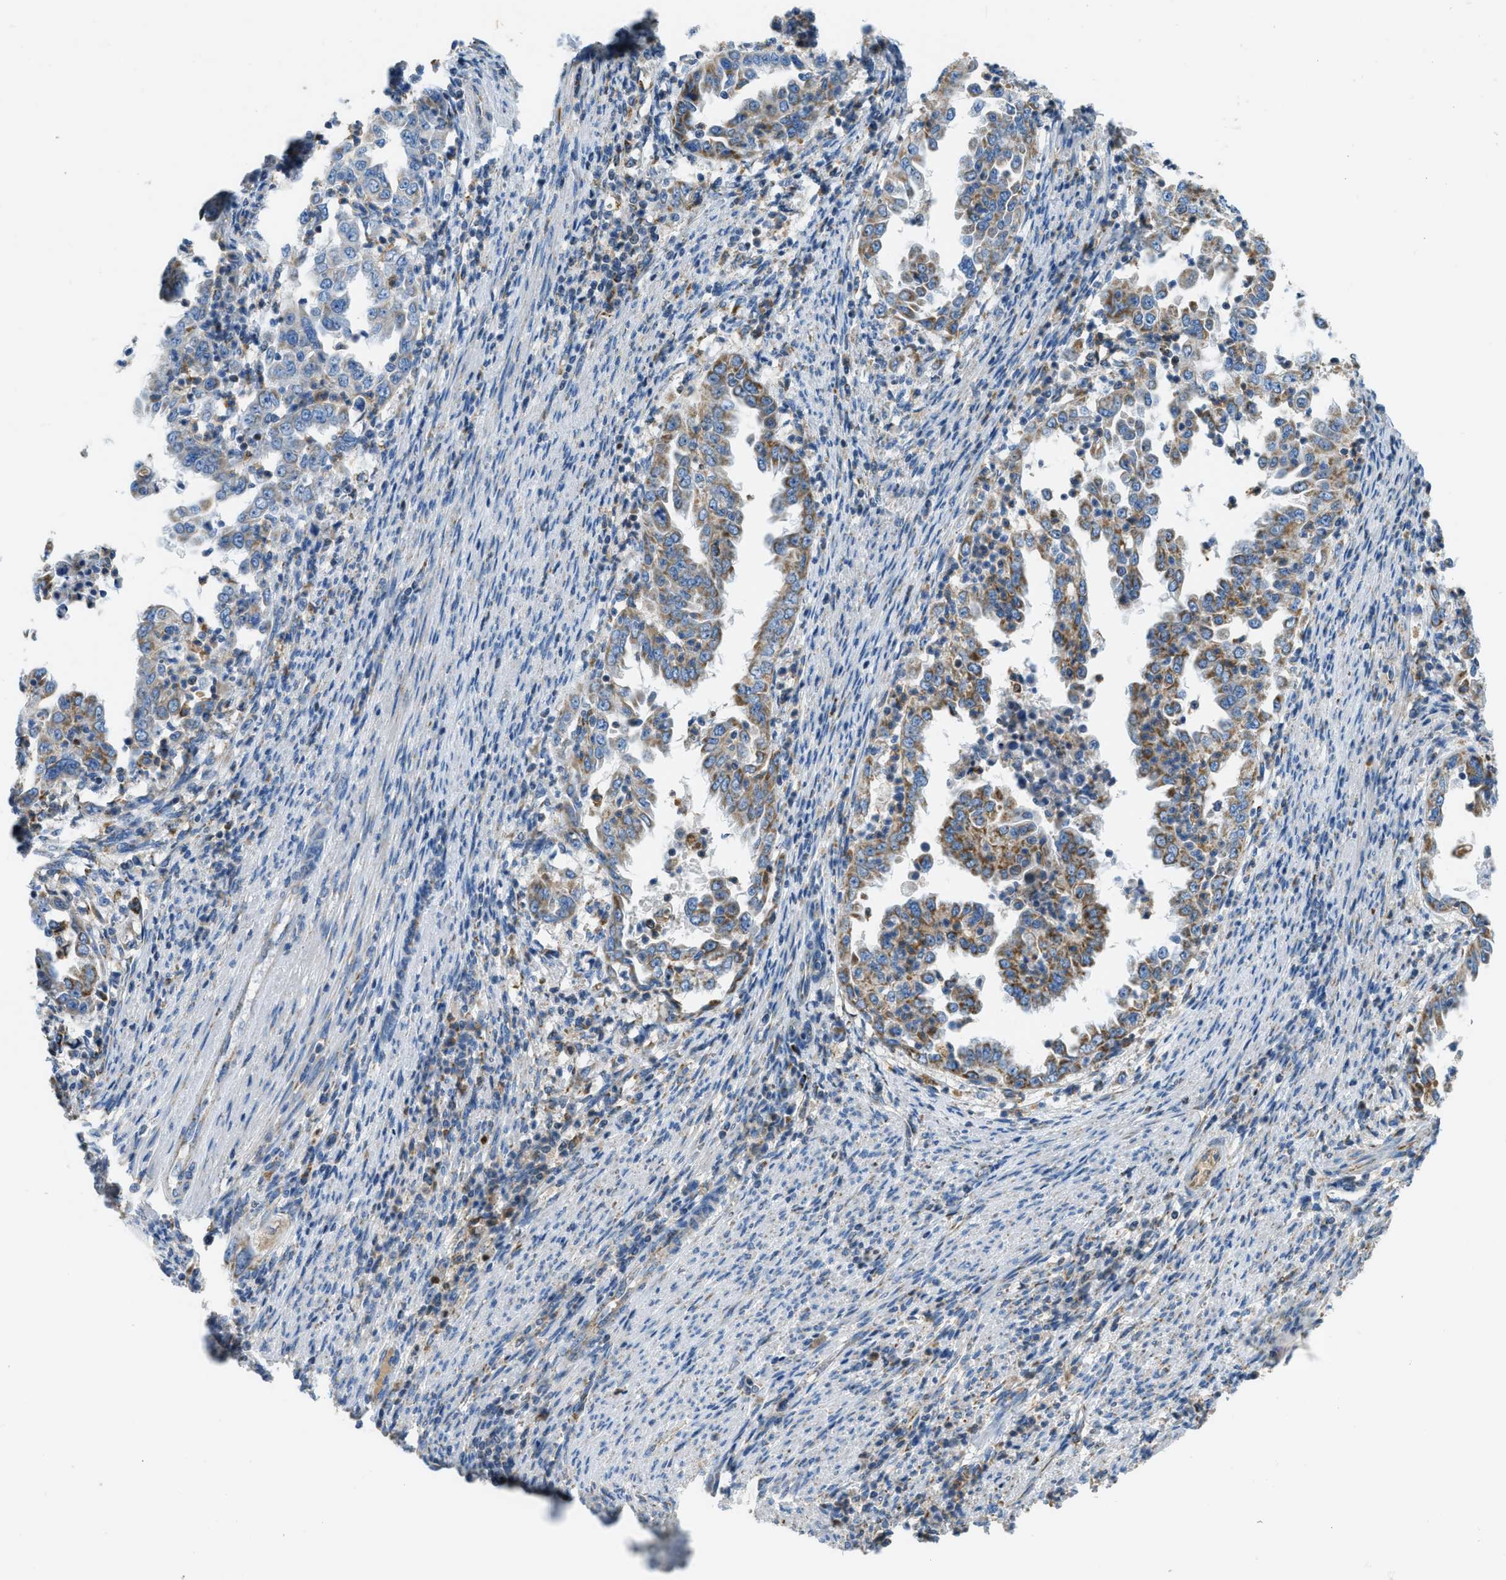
{"staining": {"intensity": "moderate", "quantity": "25%-75%", "location": "cytoplasmic/membranous"}, "tissue": "endometrial cancer", "cell_type": "Tumor cells", "image_type": "cancer", "snomed": [{"axis": "morphology", "description": "Adenocarcinoma, NOS"}, {"axis": "topography", "description": "Endometrium"}], "caption": "Protein staining of endometrial cancer tissue exhibits moderate cytoplasmic/membranous staining in approximately 25%-75% of tumor cells.", "gene": "ACADVL", "patient": {"sex": "female", "age": 85}}